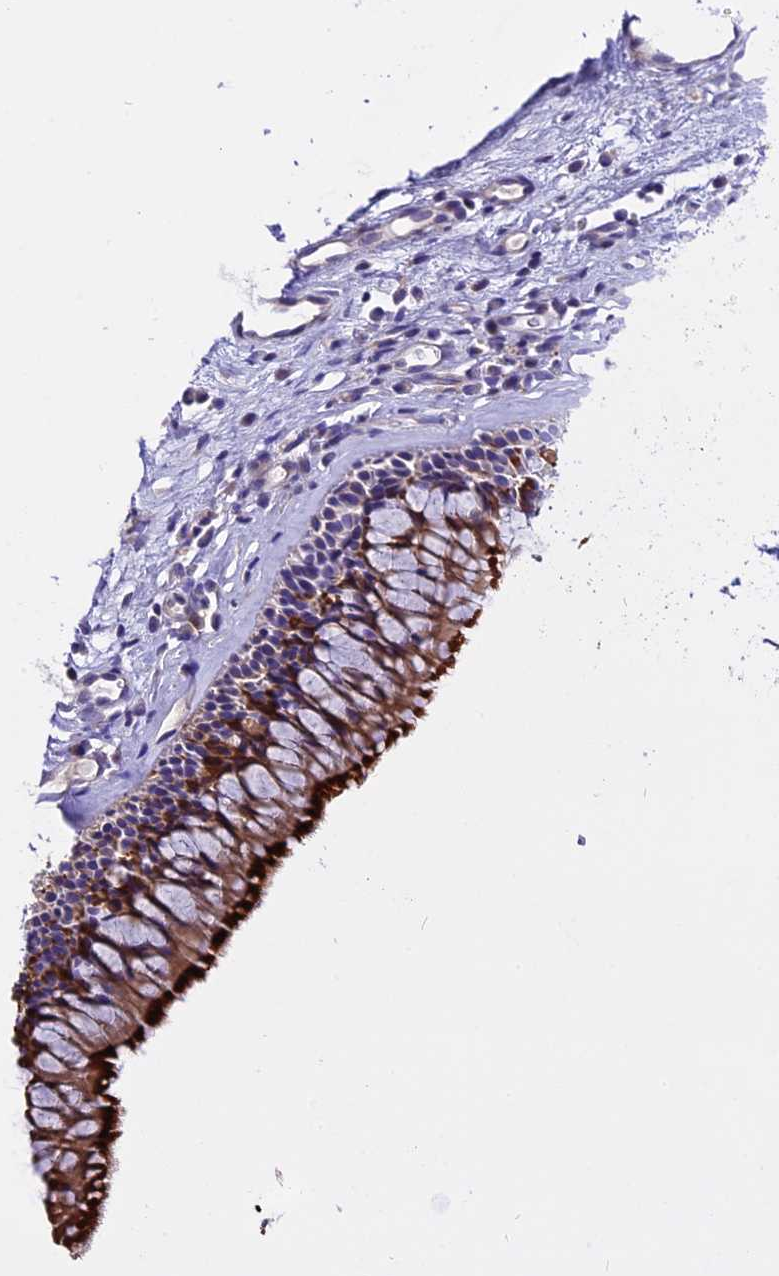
{"staining": {"intensity": "strong", "quantity": "25%-75%", "location": "cytoplasmic/membranous"}, "tissue": "nasopharynx", "cell_type": "Respiratory epithelial cells", "image_type": "normal", "snomed": [{"axis": "morphology", "description": "Normal tissue, NOS"}, {"axis": "morphology", "description": "Inflammation, NOS"}, {"axis": "morphology", "description": "Malignant melanoma, Metastatic site"}, {"axis": "topography", "description": "Nasopharynx"}], "caption": "This is a photomicrograph of immunohistochemistry staining of benign nasopharynx, which shows strong positivity in the cytoplasmic/membranous of respiratory epithelial cells.", "gene": "MAP3K7CL", "patient": {"sex": "male", "age": 70}}